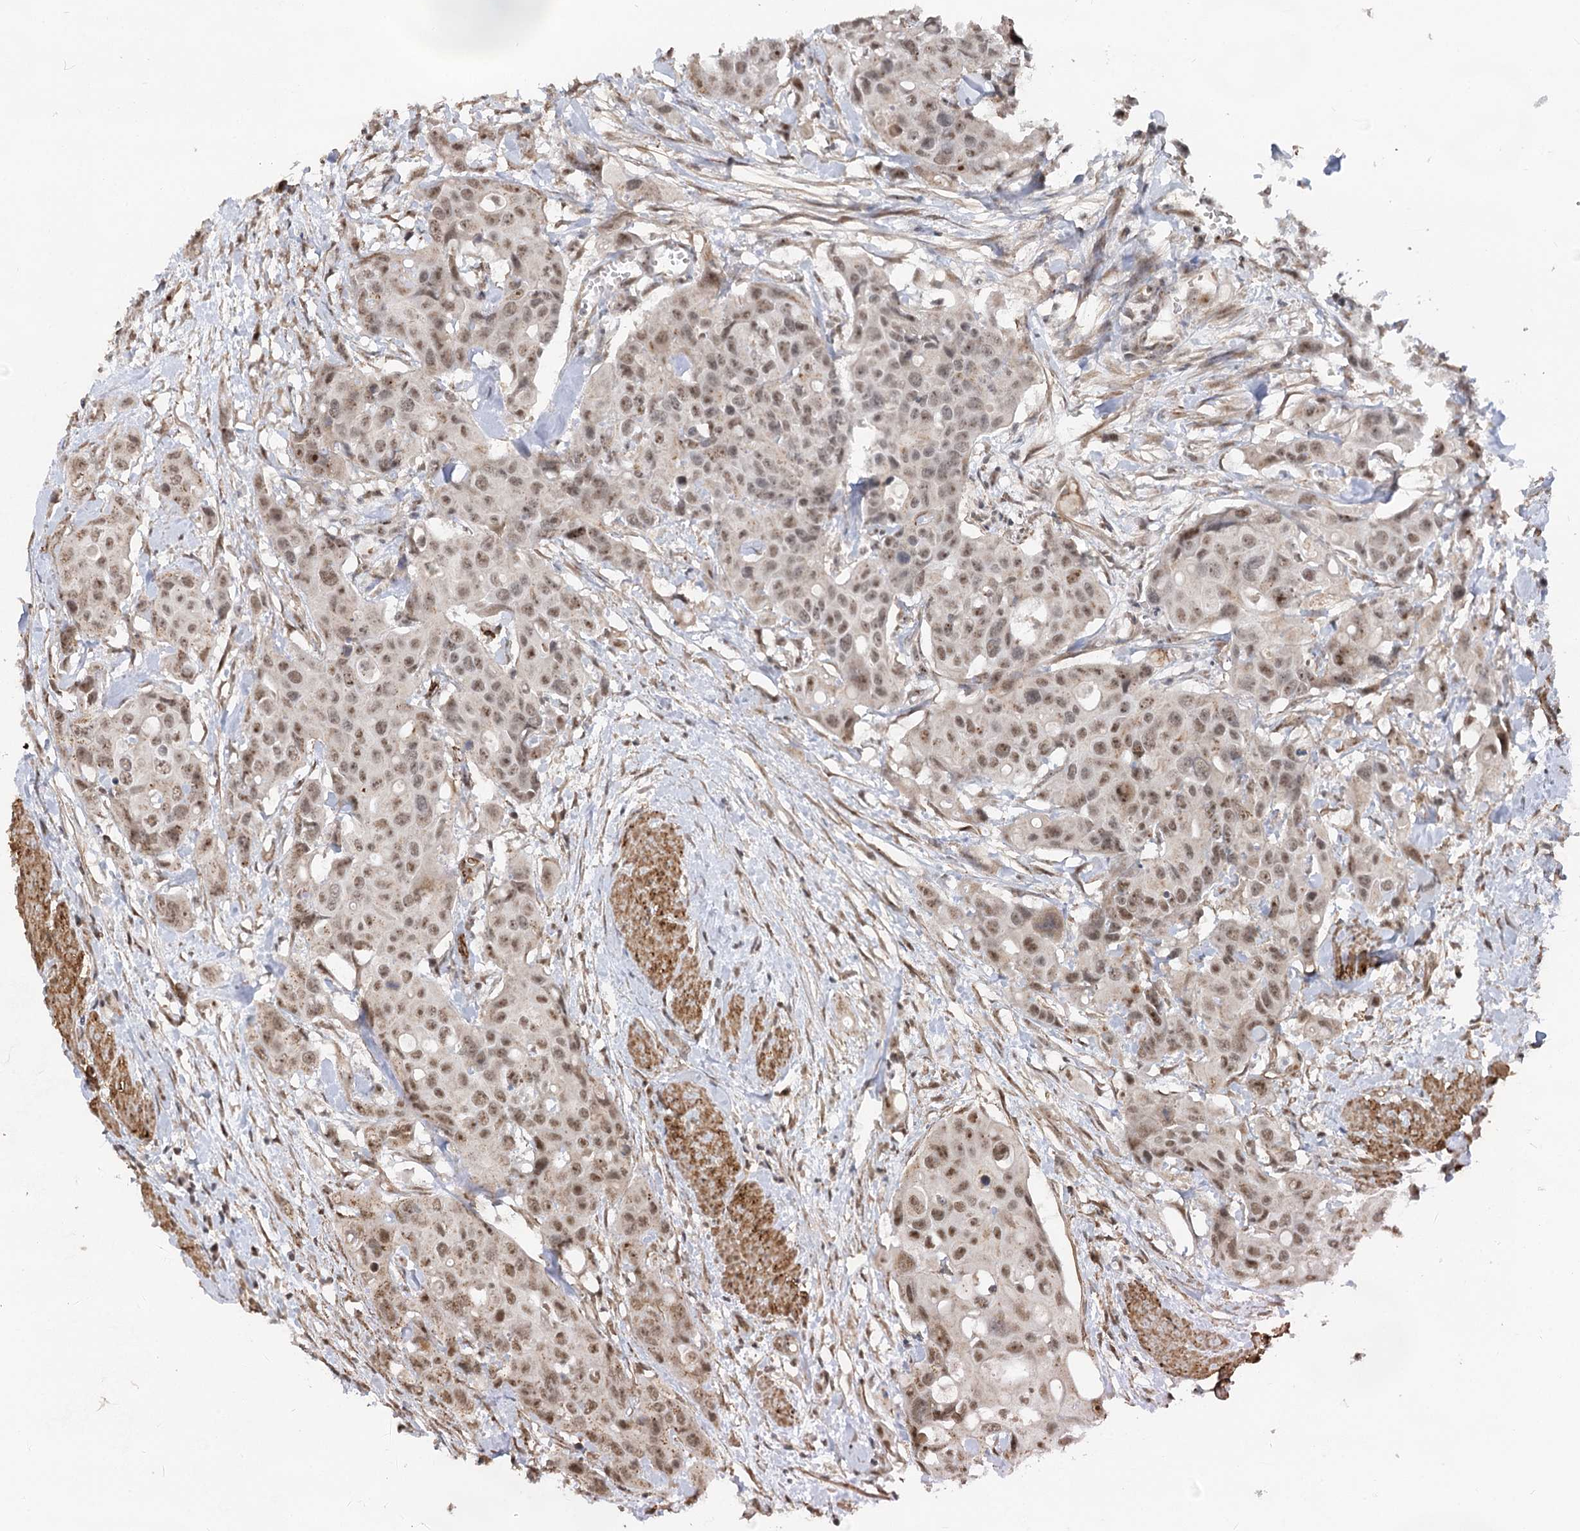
{"staining": {"intensity": "weak", "quantity": ">75%", "location": "nuclear"}, "tissue": "colorectal cancer", "cell_type": "Tumor cells", "image_type": "cancer", "snomed": [{"axis": "morphology", "description": "Adenocarcinoma, NOS"}, {"axis": "topography", "description": "Colon"}], "caption": "A low amount of weak nuclear staining is identified in approximately >75% of tumor cells in colorectal cancer tissue.", "gene": "GNL3L", "patient": {"sex": "male", "age": 77}}